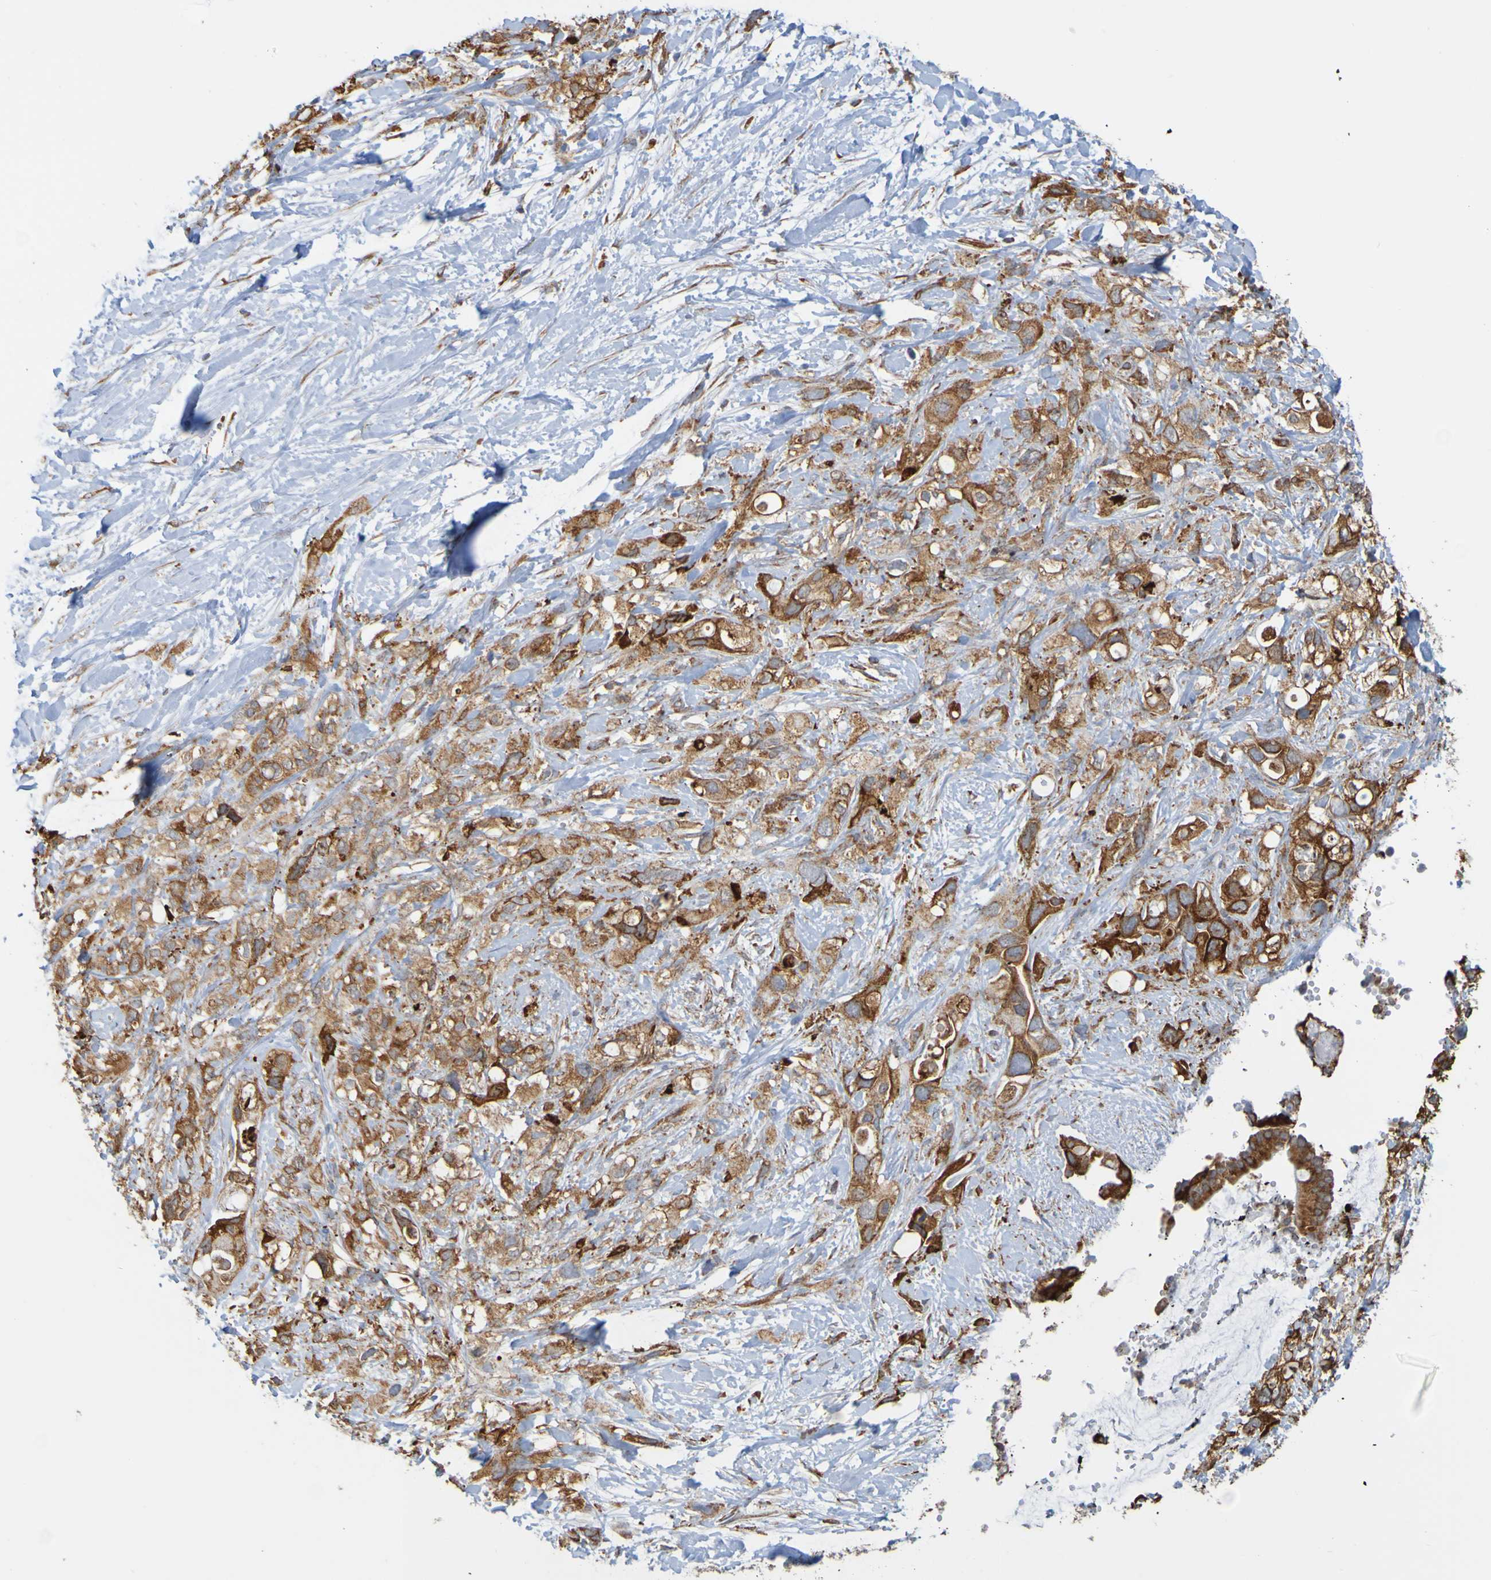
{"staining": {"intensity": "strong", "quantity": "<25%", "location": "cytoplasmic/membranous"}, "tissue": "pancreatic cancer", "cell_type": "Tumor cells", "image_type": "cancer", "snomed": [{"axis": "morphology", "description": "Adenocarcinoma, NOS"}, {"axis": "topography", "description": "Pancreas"}], "caption": "Pancreatic cancer tissue shows strong cytoplasmic/membranous expression in about <25% of tumor cells (DAB (3,3'-diaminobenzidine) = brown stain, brightfield microscopy at high magnification).", "gene": "PDIA3", "patient": {"sex": "female", "age": 56}}